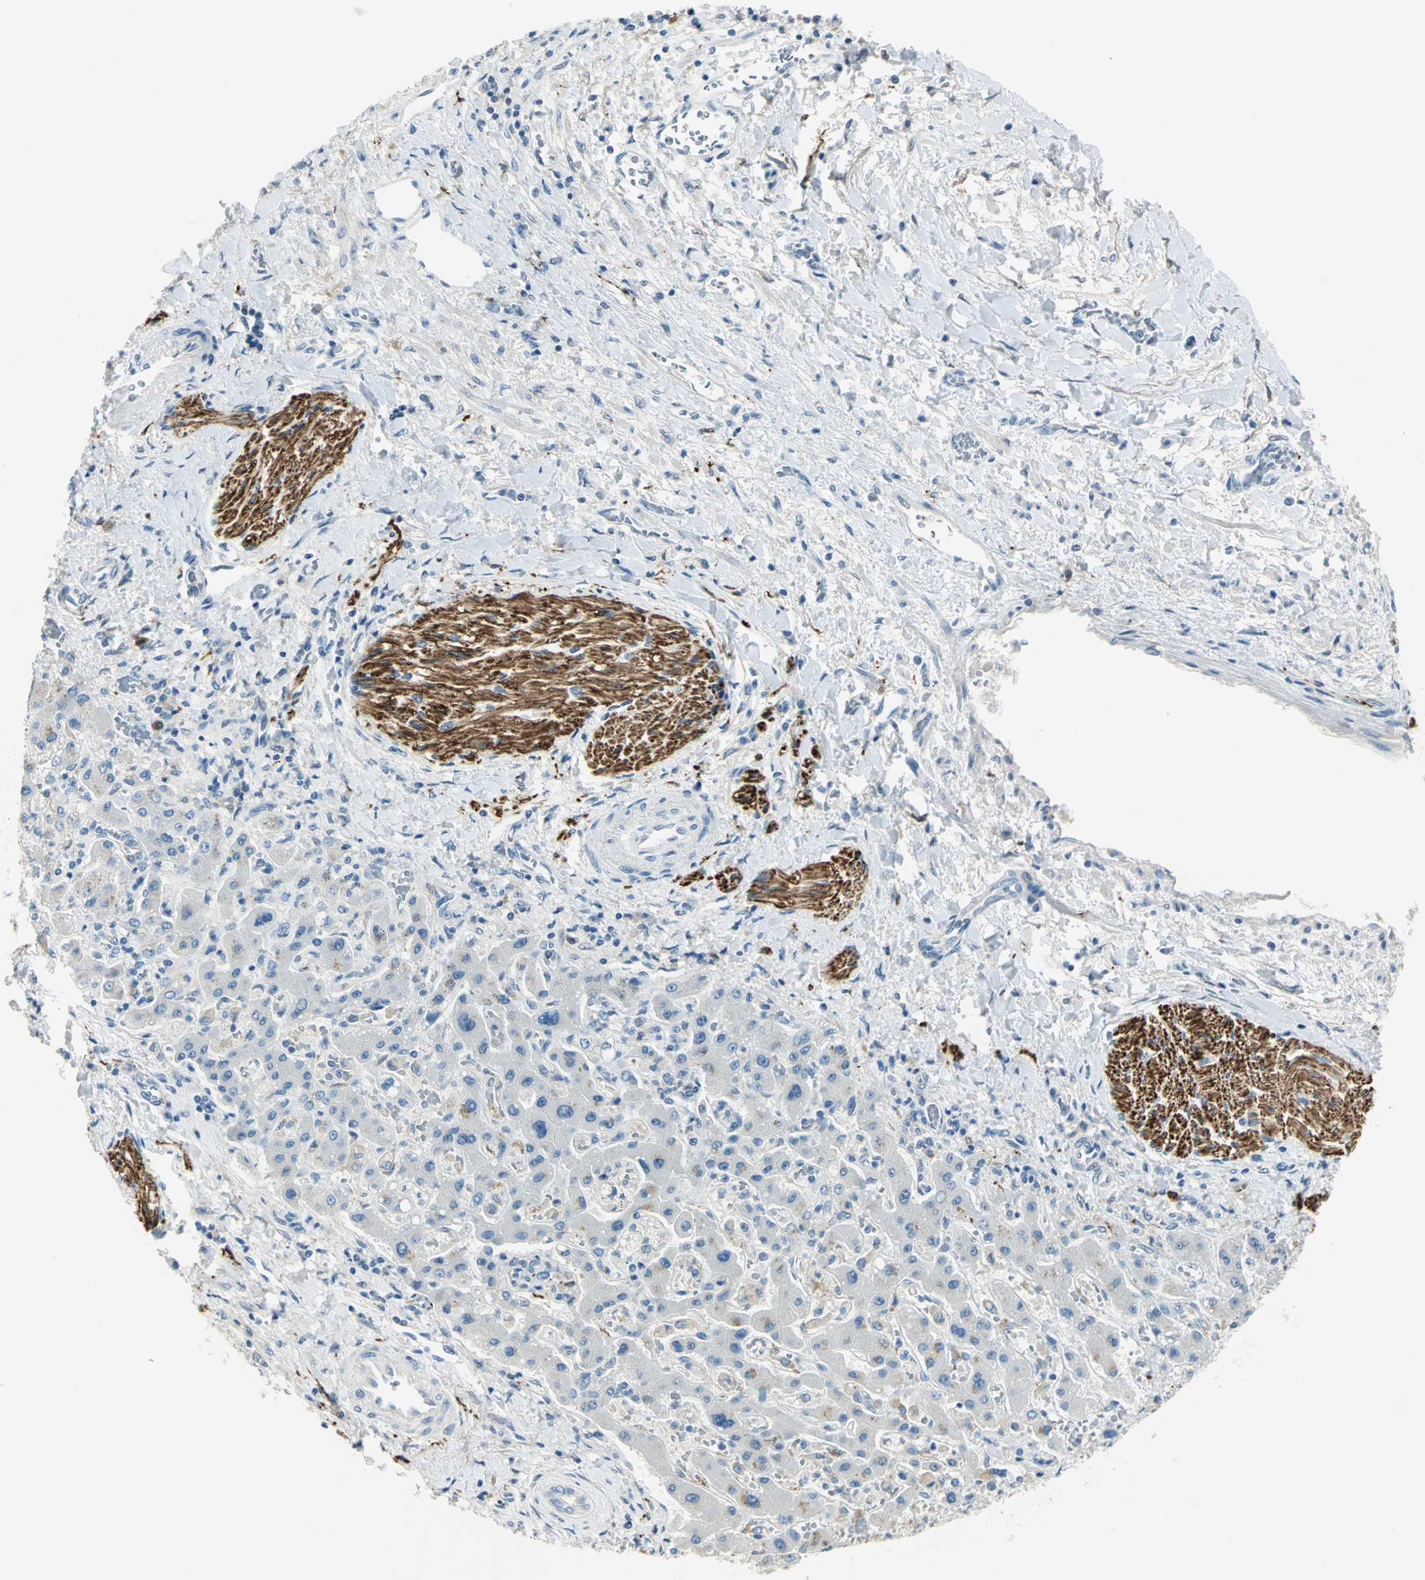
{"staining": {"intensity": "negative", "quantity": "none", "location": "none"}, "tissue": "liver cancer", "cell_type": "Tumor cells", "image_type": "cancer", "snomed": [{"axis": "morphology", "description": "Cholangiocarcinoma"}, {"axis": "topography", "description": "Liver"}], "caption": "A high-resolution micrograph shows immunohistochemistry (IHC) staining of cholangiocarcinoma (liver), which shows no significant expression in tumor cells.", "gene": "UCHL1", "patient": {"sex": "male", "age": 50}}